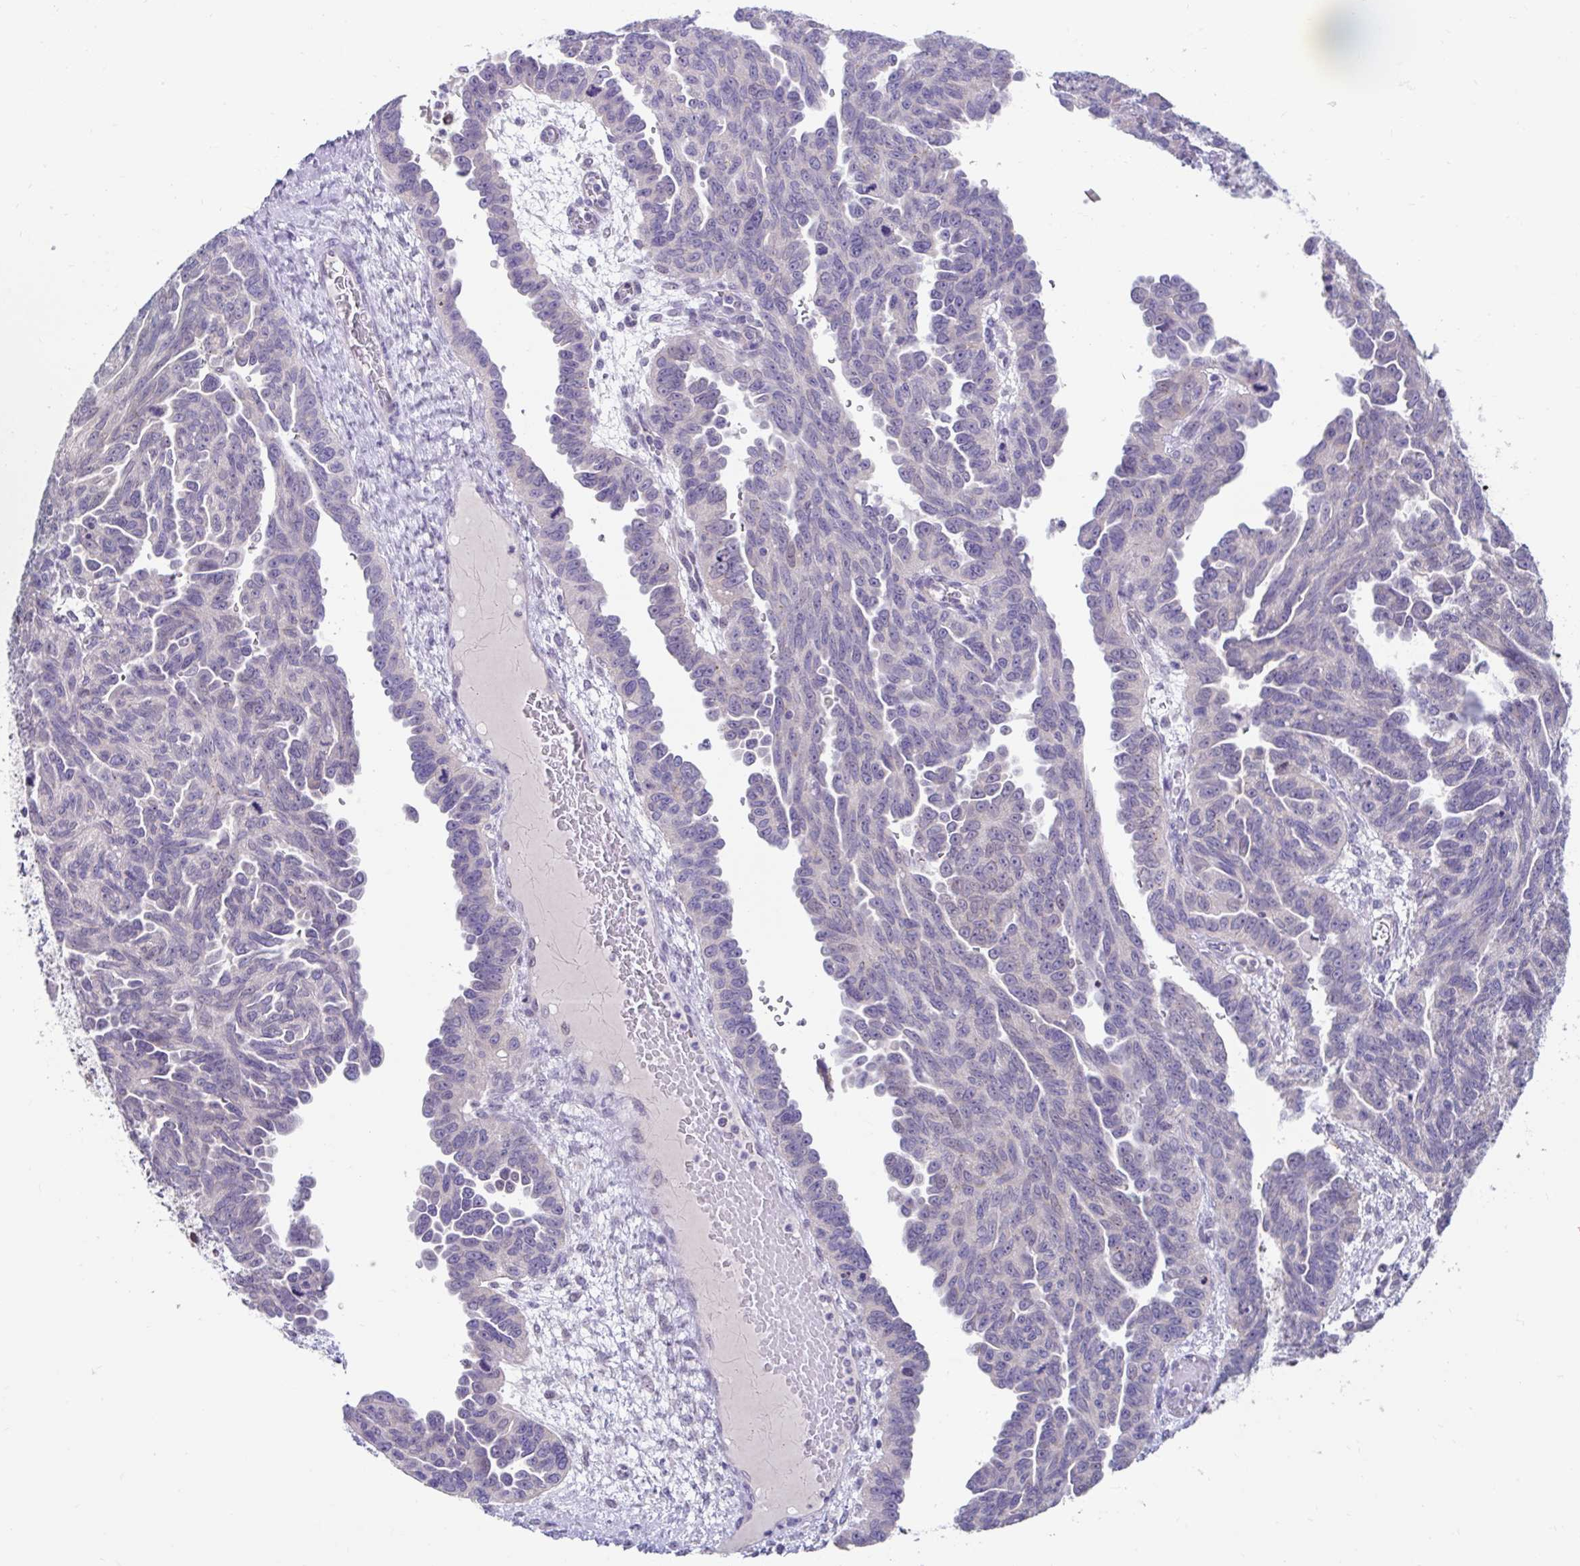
{"staining": {"intensity": "weak", "quantity": "<25%", "location": "cytoplasmic/membranous"}, "tissue": "ovarian cancer", "cell_type": "Tumor cells", "image_type": "cancer", "snomed": [{"axis": "morphology", "description": "Cystadenocarcinoma, serous, NOS"}, {"axis": "topography", "description": "Ovary"}], "caption": "Tumor cells are negative for brown protein staining in serous cystadenocarcinoma (ovarian).", "gene": "NT5C1B", "patient": {"sex": "female", "age": 64}}